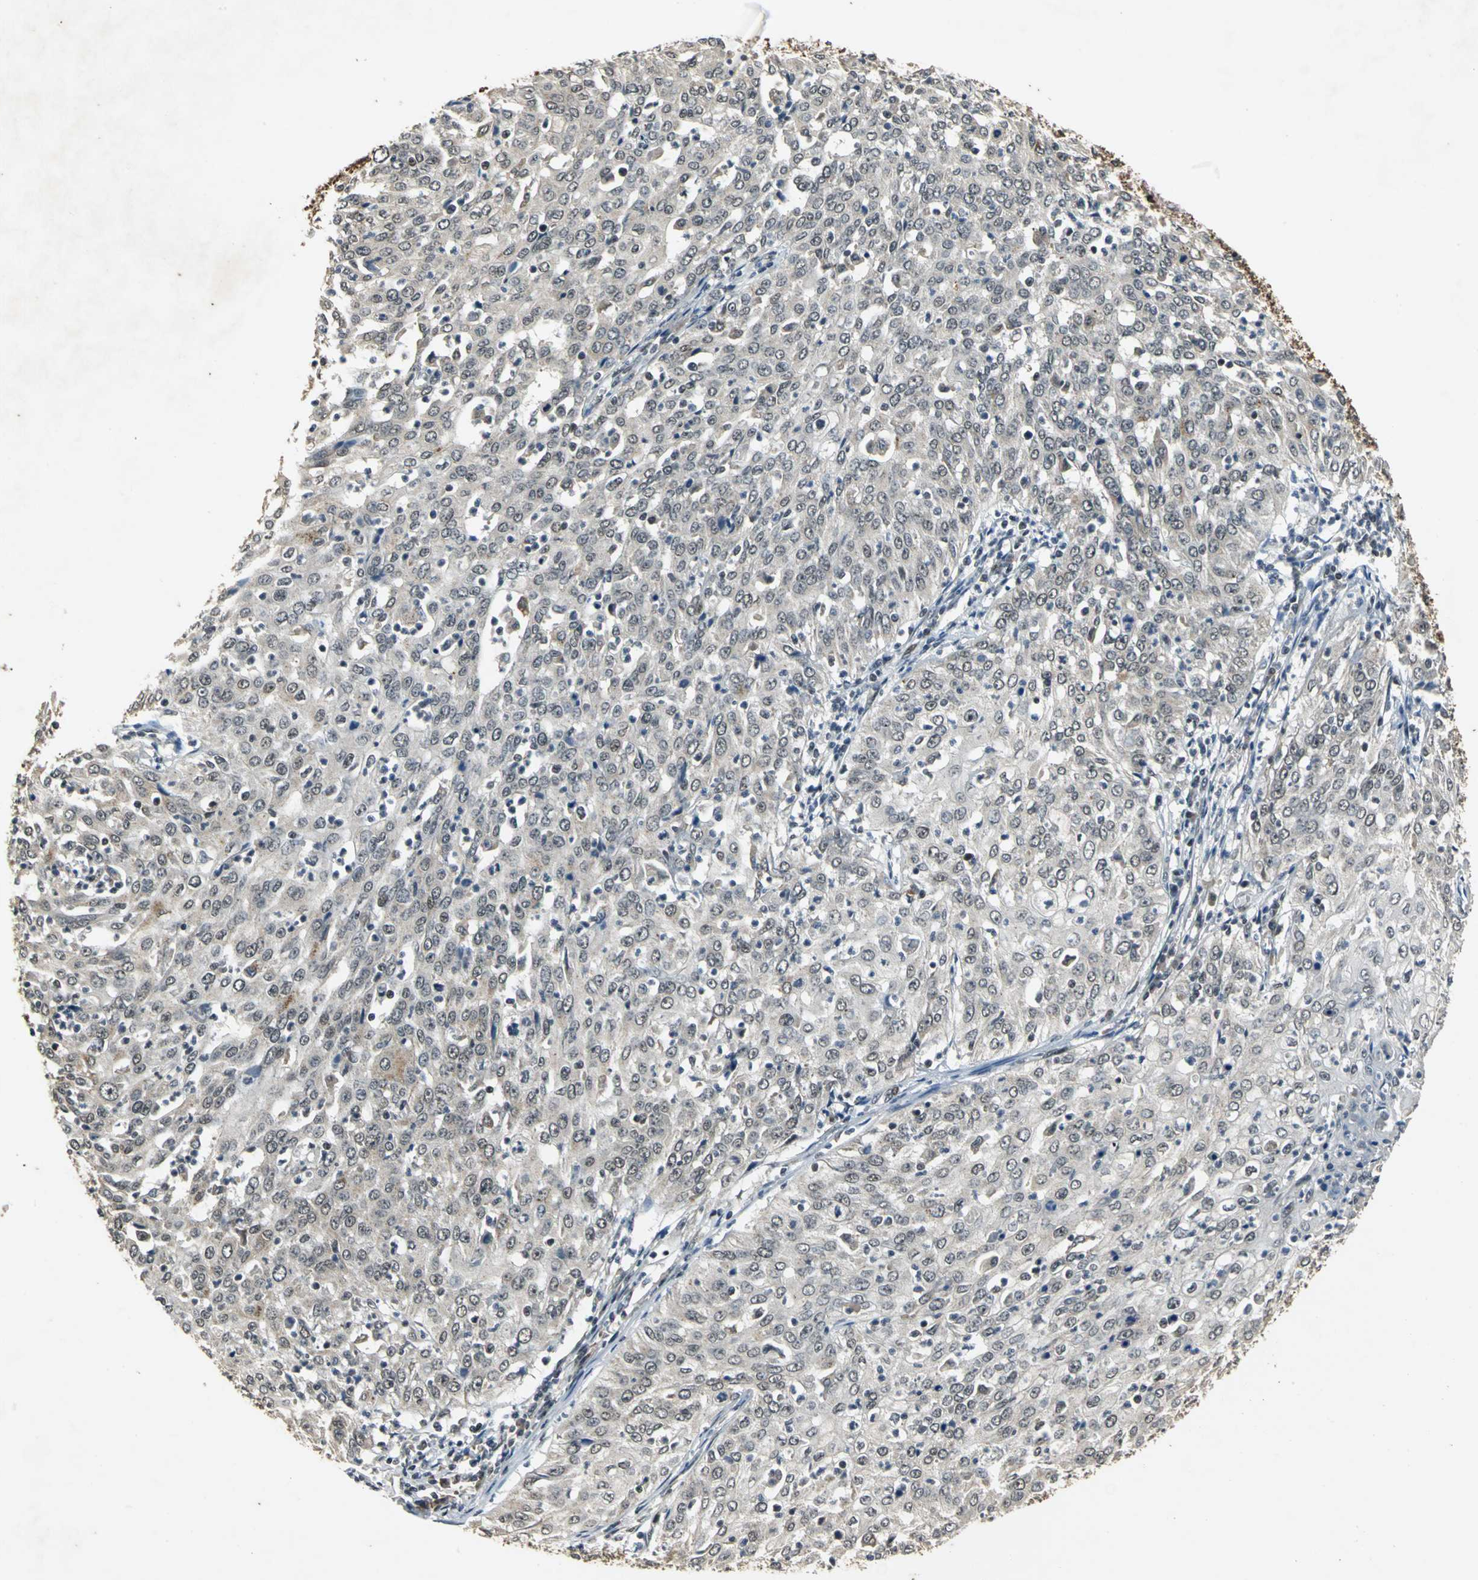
{"staining": {"intensity": "negative", "quantity": "none", "location": "none"}, "tissue": "cervical cancer", "cell_type": "Tumor cells", "image_type": "cancer", "snomed": [{"axis": "morphology", "description": "Squamous cell carcinoma, NOS"}, {"axis": "topography", "description": "Cervix"}], "caption": "Immunohistochemistry photomicrograph of cervical cancer stained for a protein (brown), which displays no staining in tumor cells.", "gene": "NOTCH3", "patient": {"sex": "female", "age": 39}}